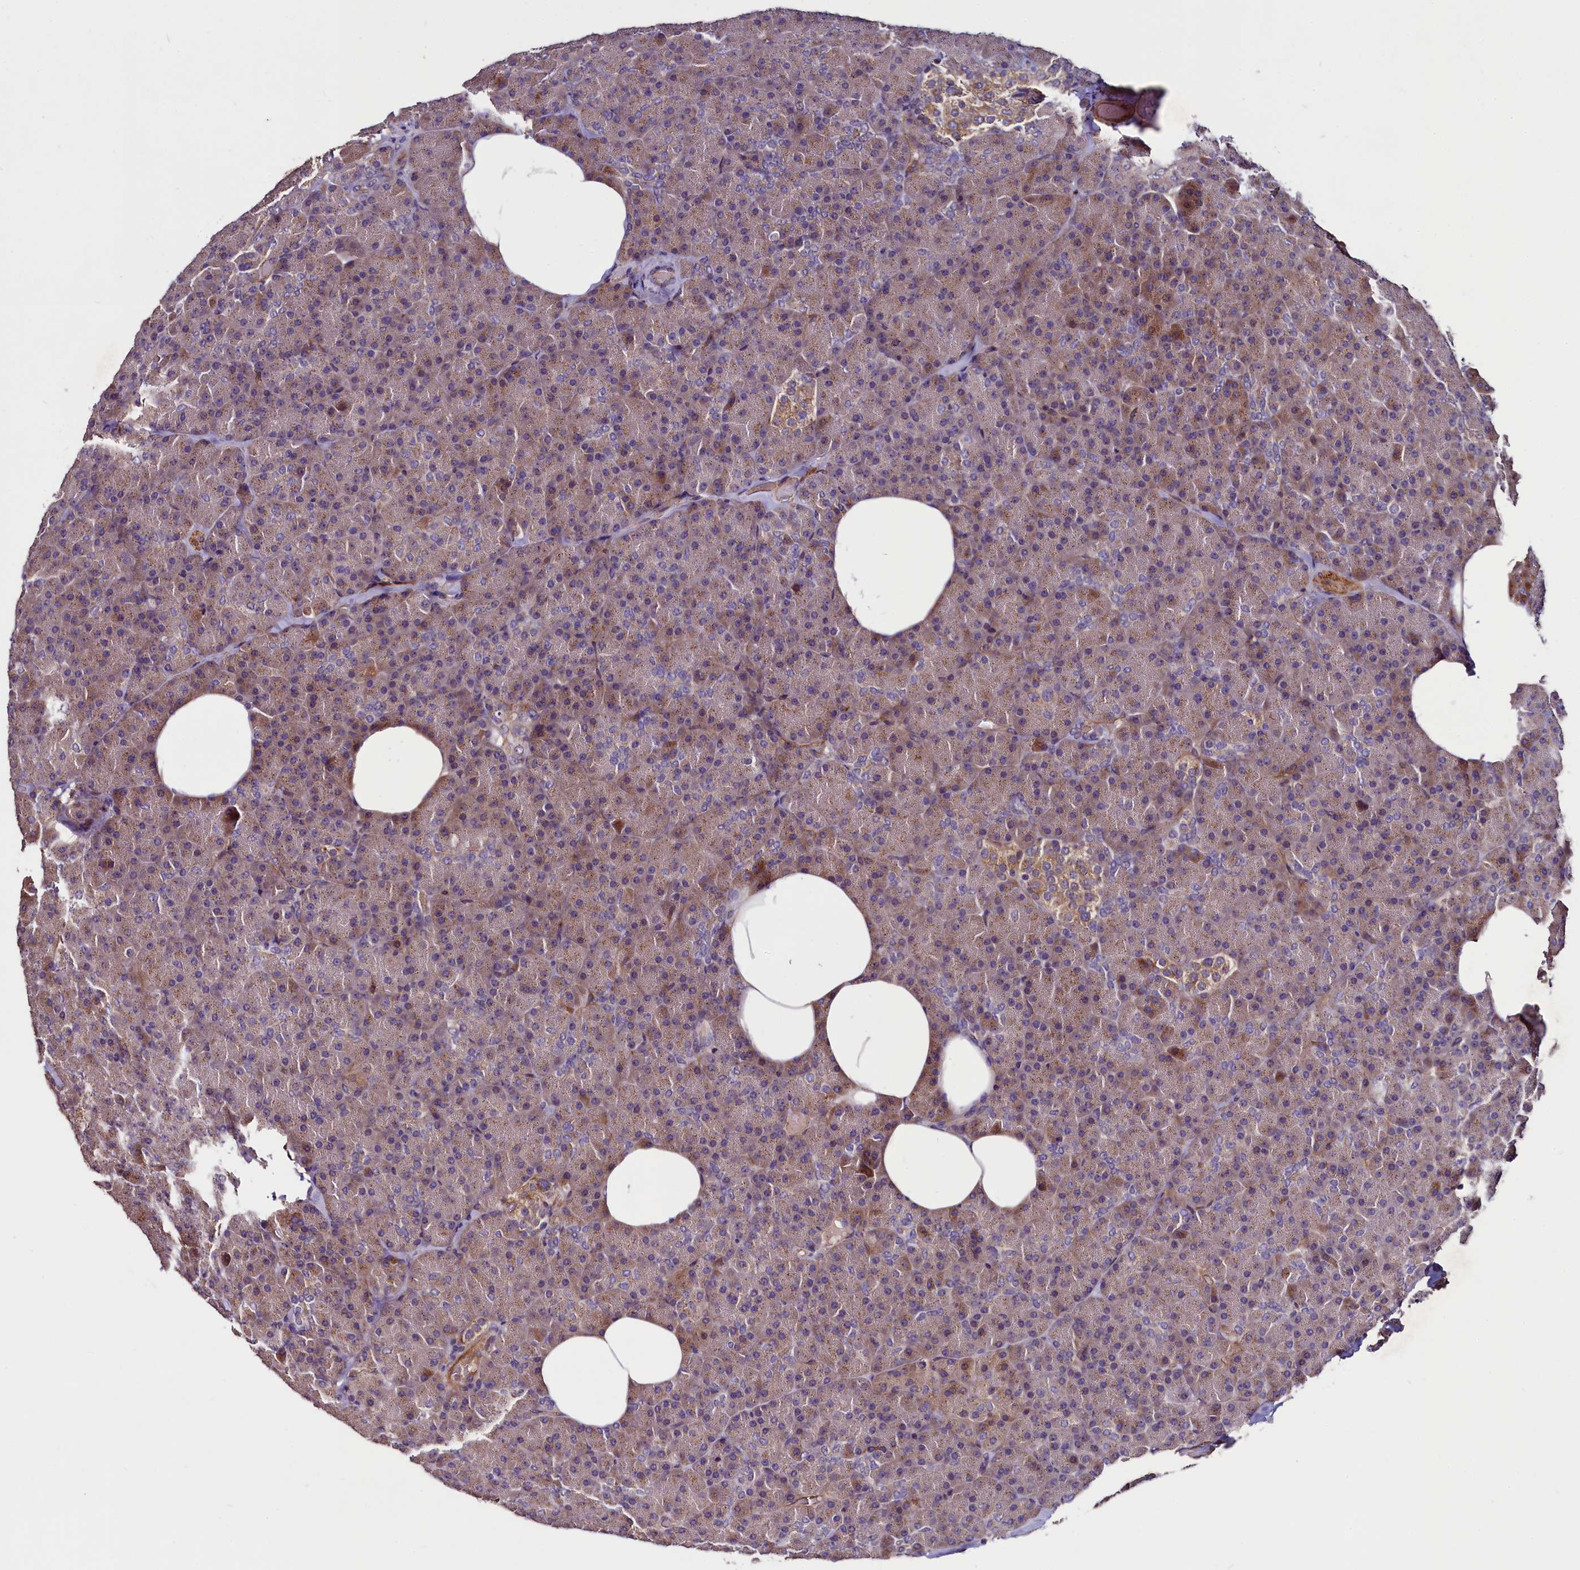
{"staining": {"intensity": "moderate", "quantity": ">75%", "location": "cytoplasmic/membranous"}, "tissue": "pancreas", "cell_type": "Exocrine glandular cells", "image_type": "normal", "snomed": [{"axis": "morphology", "description": "Normal tissue, NOS"}, {"axis": "morphology", "description": "Carcinoid, malignant, NOS"}, {"axis": "topography", "description": "Pancreas"}], "caption": "The photomicrograph displays a brown stain indicating the presence of a protein in the cytoplasmic/membranous of exocrine glandular cells in pancreas. Nuclei are stained in blue.", "gene": "PALM", "patient": {"sex": "female", "age": 35}}